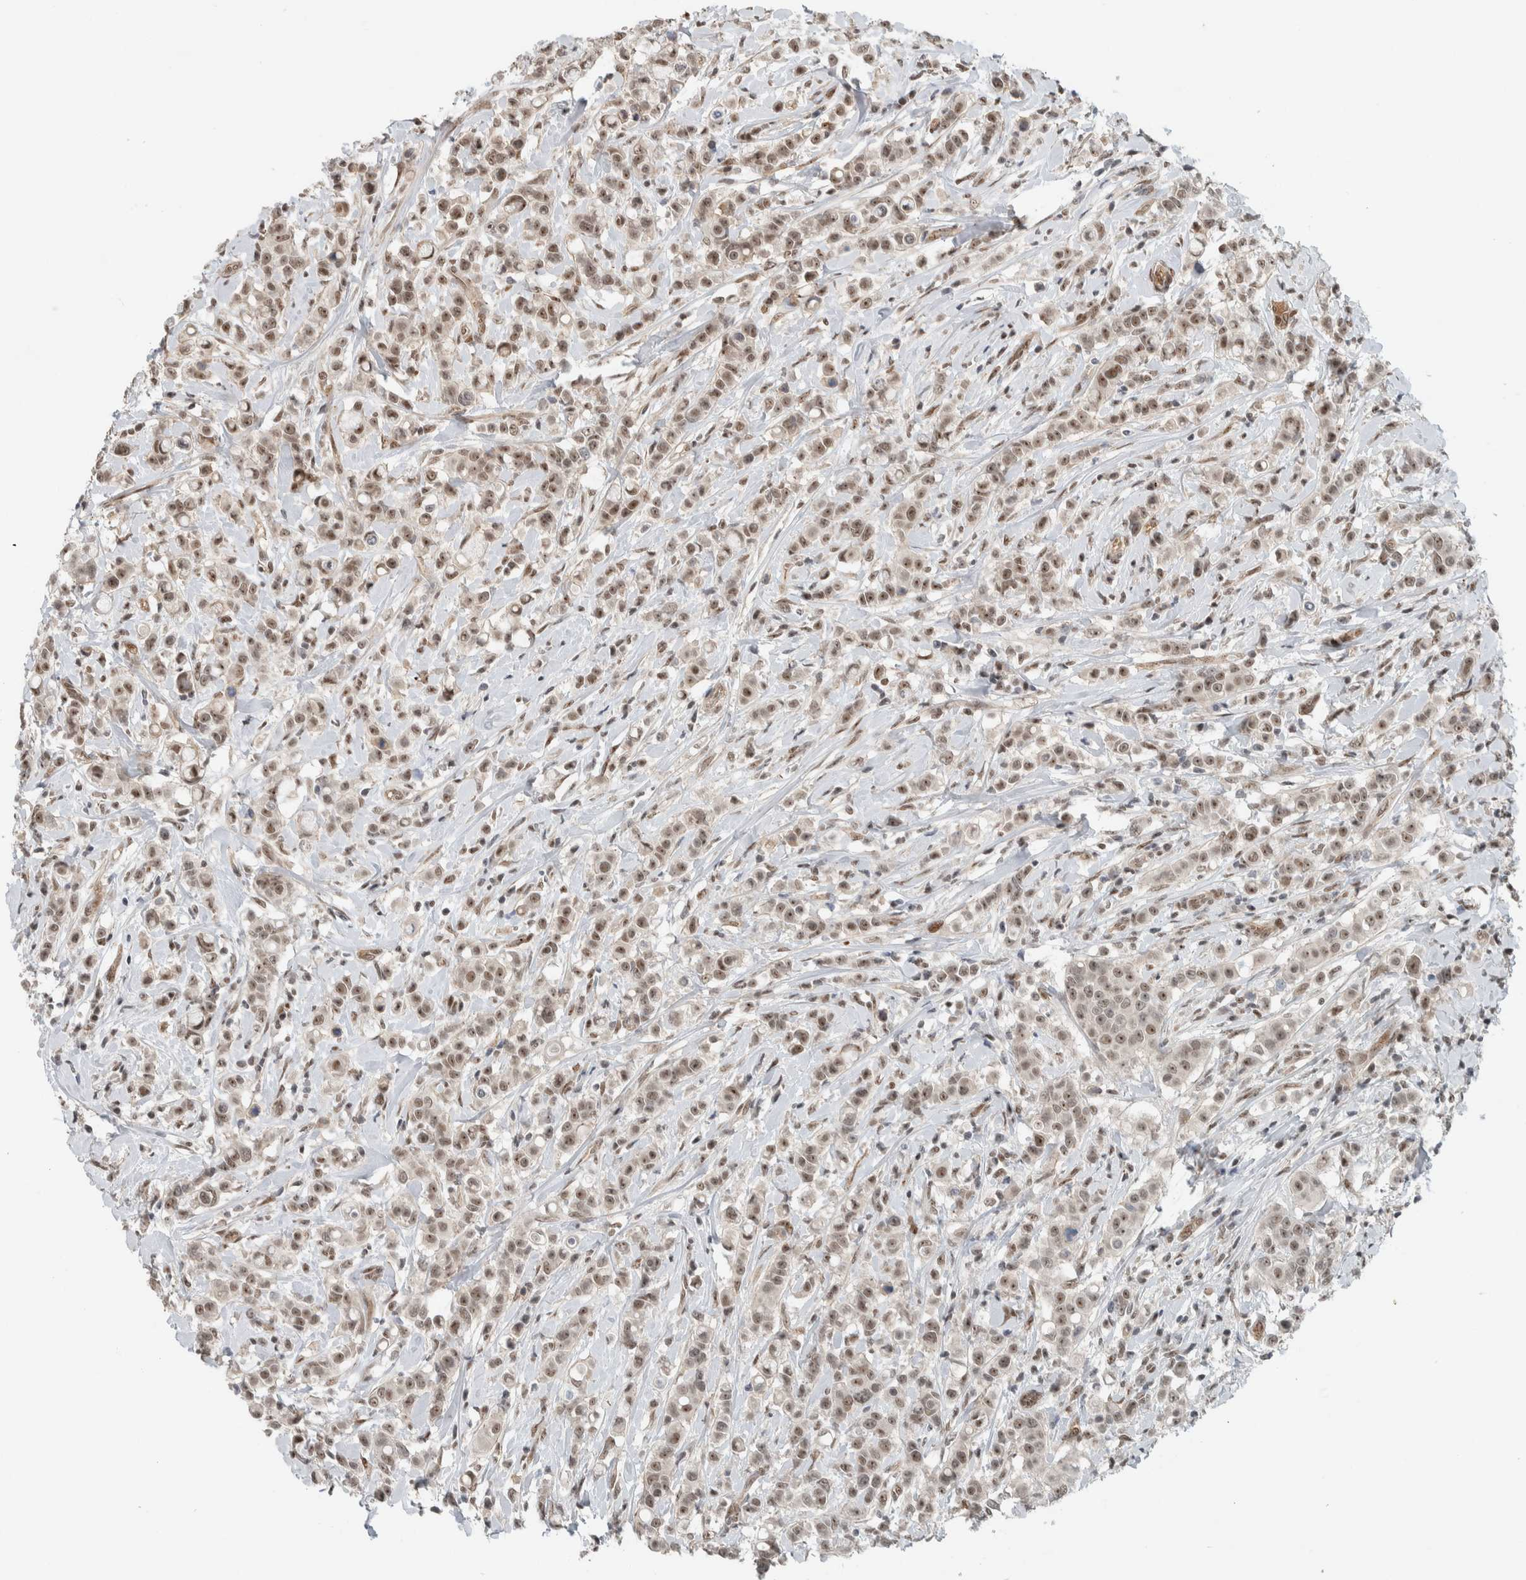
{"staining": {"intensity": "moderate", "quantity": ">75%", "location": "nuclear"}, "tissue": "breast cancer", "cell_type": "Tumor cells", "image_type": "cancer", "snomed": [{"axis": "morphology", "description": "Duct carcinoma"}, {"axis": "topography", "description": "Breast"}], "caption": "Immunohistochemistry image of human breast cancer (invasive ductal carcinoma) stained for a protein (brown), which exhibits medium levels of moderate nuclear positivity in about >75% of tumor cells.", "gene": "ZFP91", "patient": {"sex": "female", "age": 27}}